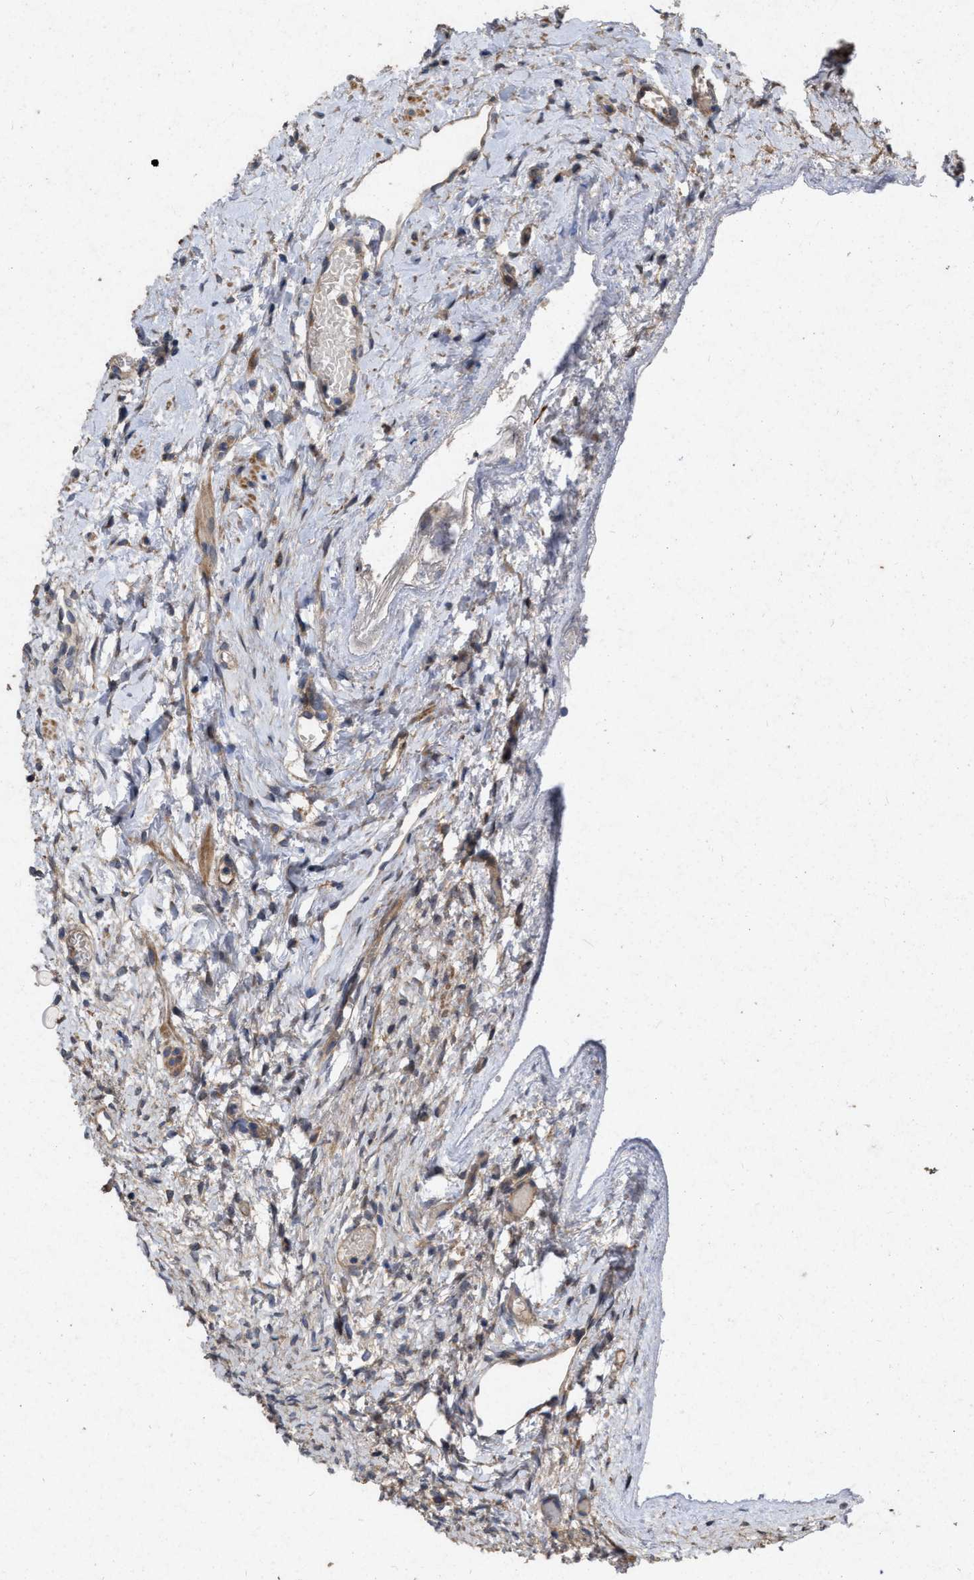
{"staining": {"intensity": "strong", "quantity": ">75%", "location": "cytoplasmic/membranous"}, "tissue": "ovary", "cell_type": "Follicle cells", "image_type": "normal", "snomed": [{"axis": "morphology", "description": "Normal tissue, NOS"}, {"axis": "topography", "description": "Ovary"}], "caption": "This image exhibits immunohistochemistry staining of normal human ovary, with high strong cytoplasmic/membranous positivity in about >75% of follicle cells.", "gene": "CDKN2C", "patient": {"sex": "female", "age": 33}}